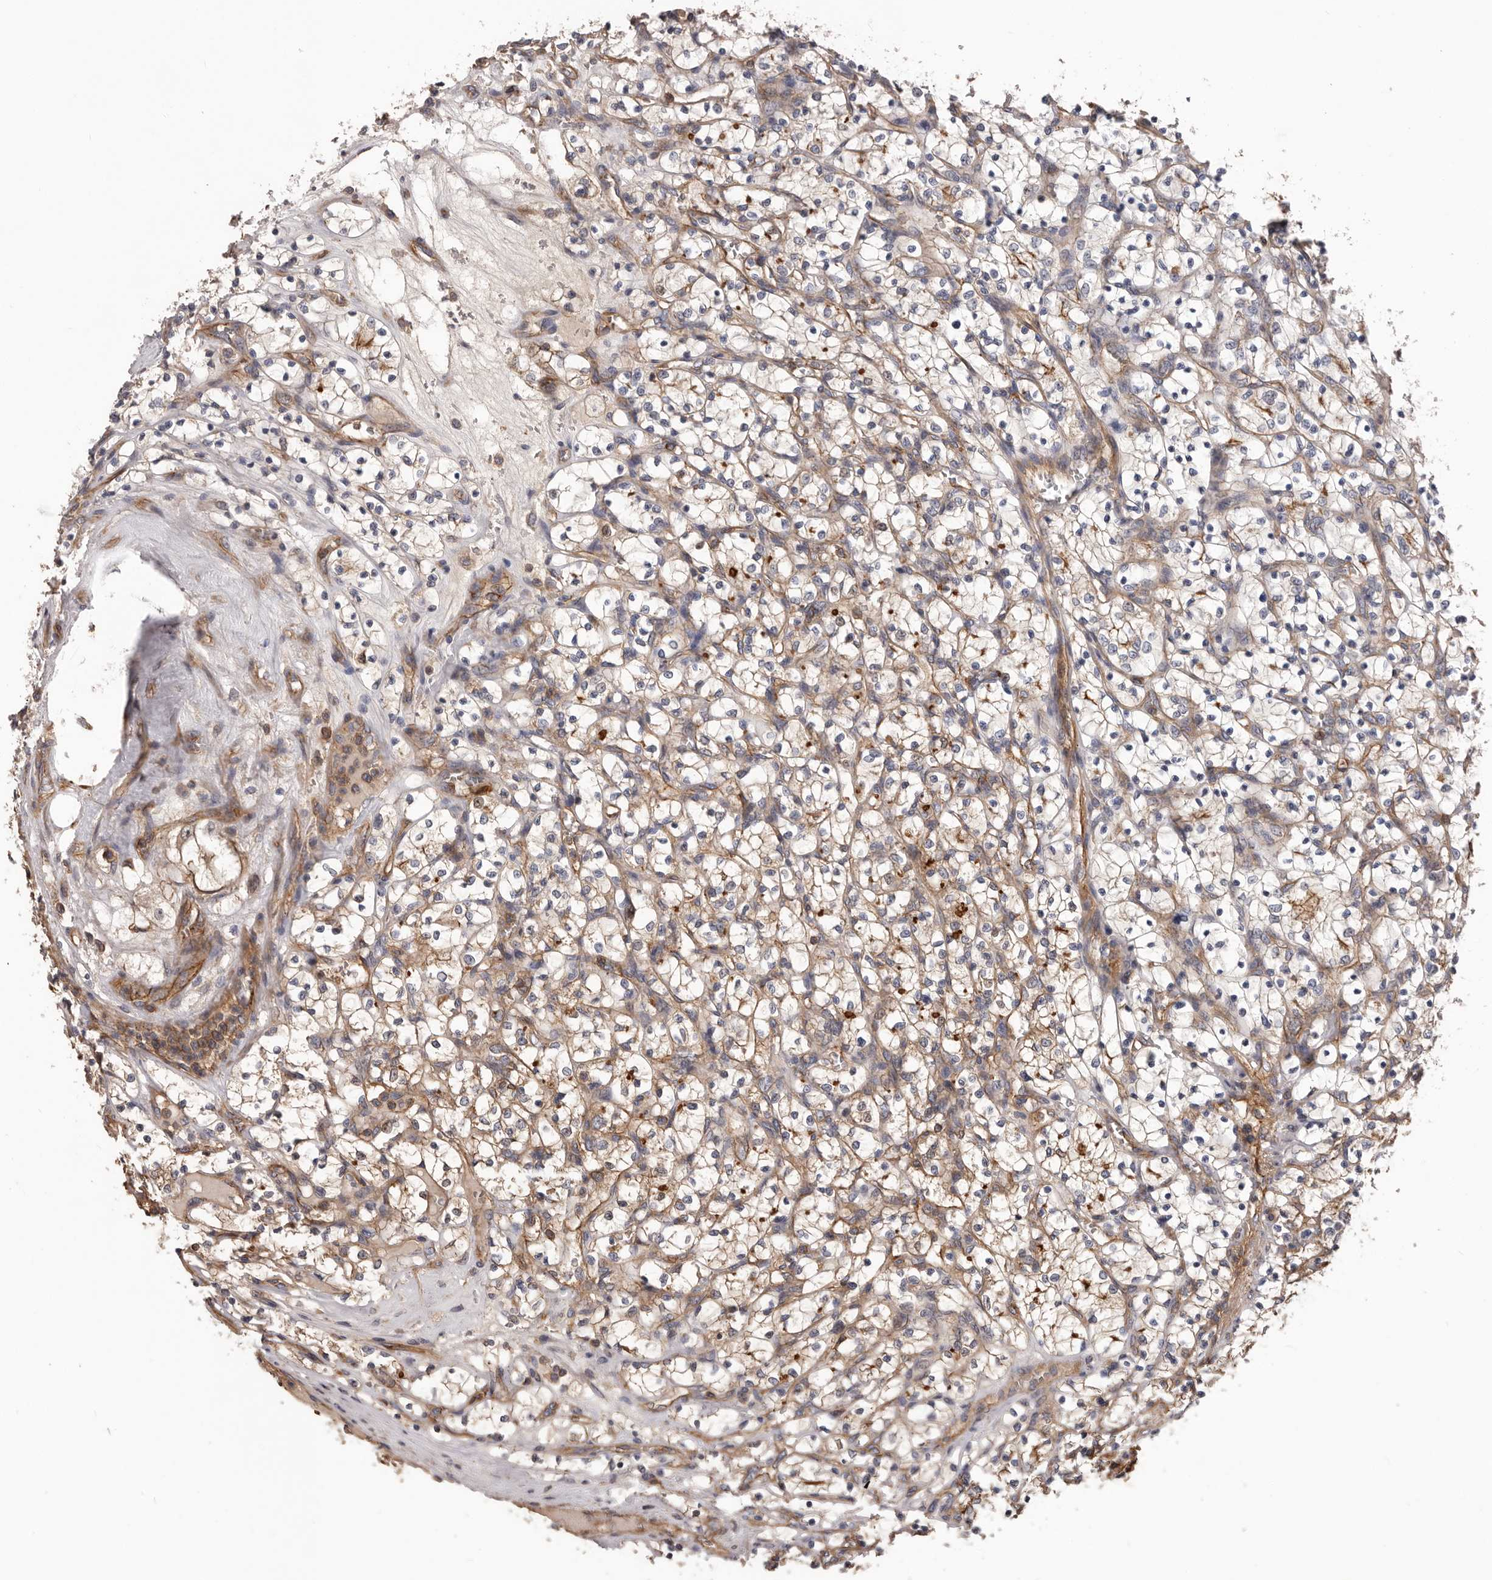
{"staining": {"intensity": "moderate", "quantity": ">75%", "location": "cytoplasmic/membranous"}, "tissue": "renal cancer", "cell_type": "Tumor cells", "image_type": "cancer", "snomed": [{"axis": "morphology", "description": "Adenocarcinoma, NOS"}, {"axis": "topography", "description": "Kidney"}], "caption": "A micrograph of renal adenocarcinoma stained for a protein displays moderate cytoplasmic/membranous brown staining in tumor cells.", "gene": "PNRC2", "patient": {"sex": "female", "age": 69}}